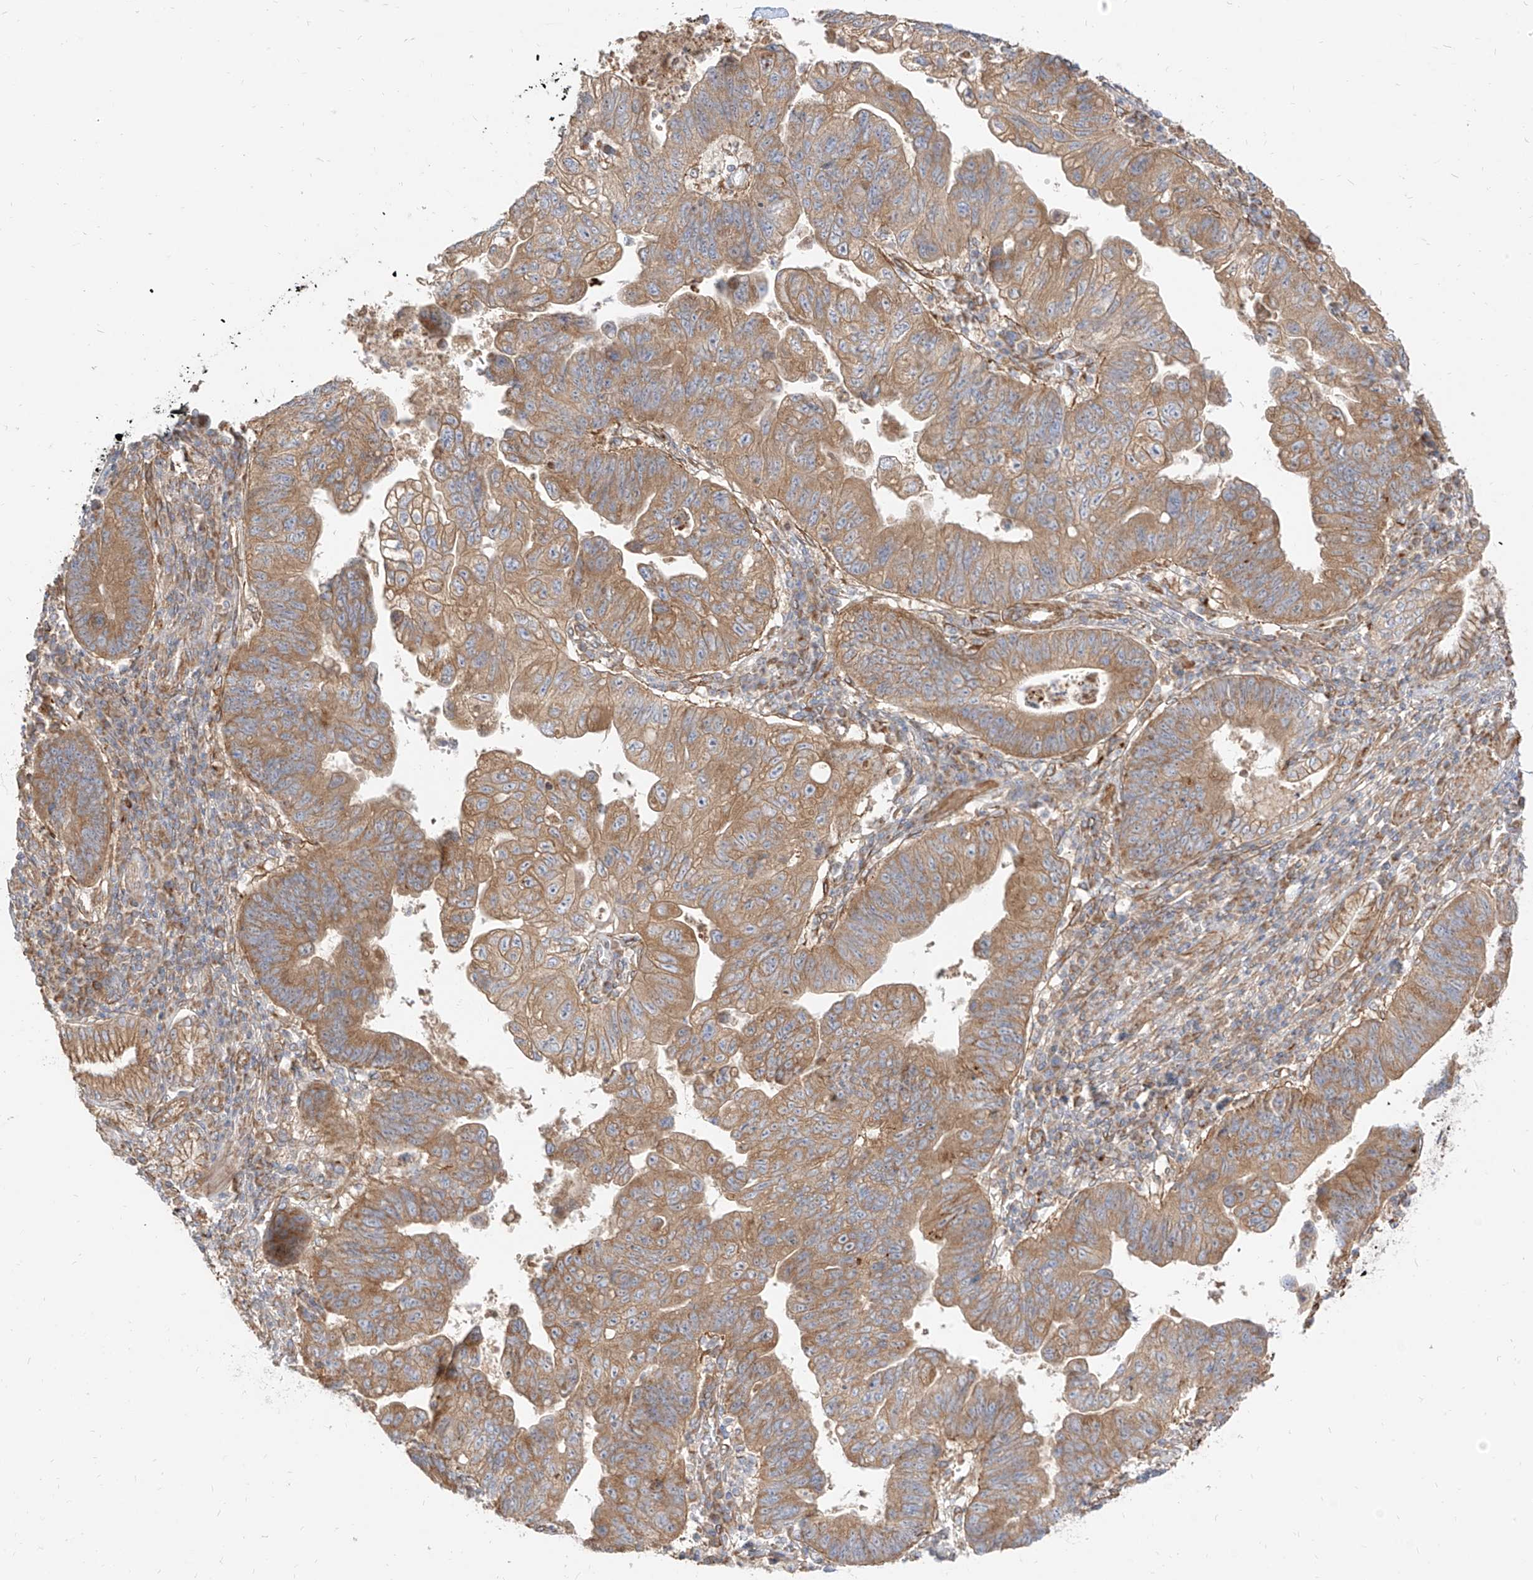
{"staining": {"intensity": "moderate", "quantity": ">75%", "location": "cytoplasmic/membranous"}, "tissue": "stomach cancer", "cell_type": "Tumor cells", "image_type": "cancer", "snomed": [{"axis": "morphology", "description": "Adenocarcinoma, NOS"}, {"axis": "topography", "description": "Stomach"}], "caption": "DAB (3,3'-diaminobenzidine) immunohistochemical staining of stomach cancer (adenocarcinoma) exhibits moderate cytoplasmic/membranous protein staining in approximately >75% of tumor cells. (Brightfield microscopy of DAB IHC at high magnification).", "gene": "PLCL1", "patient": {"sex": "male", "age": 59}}